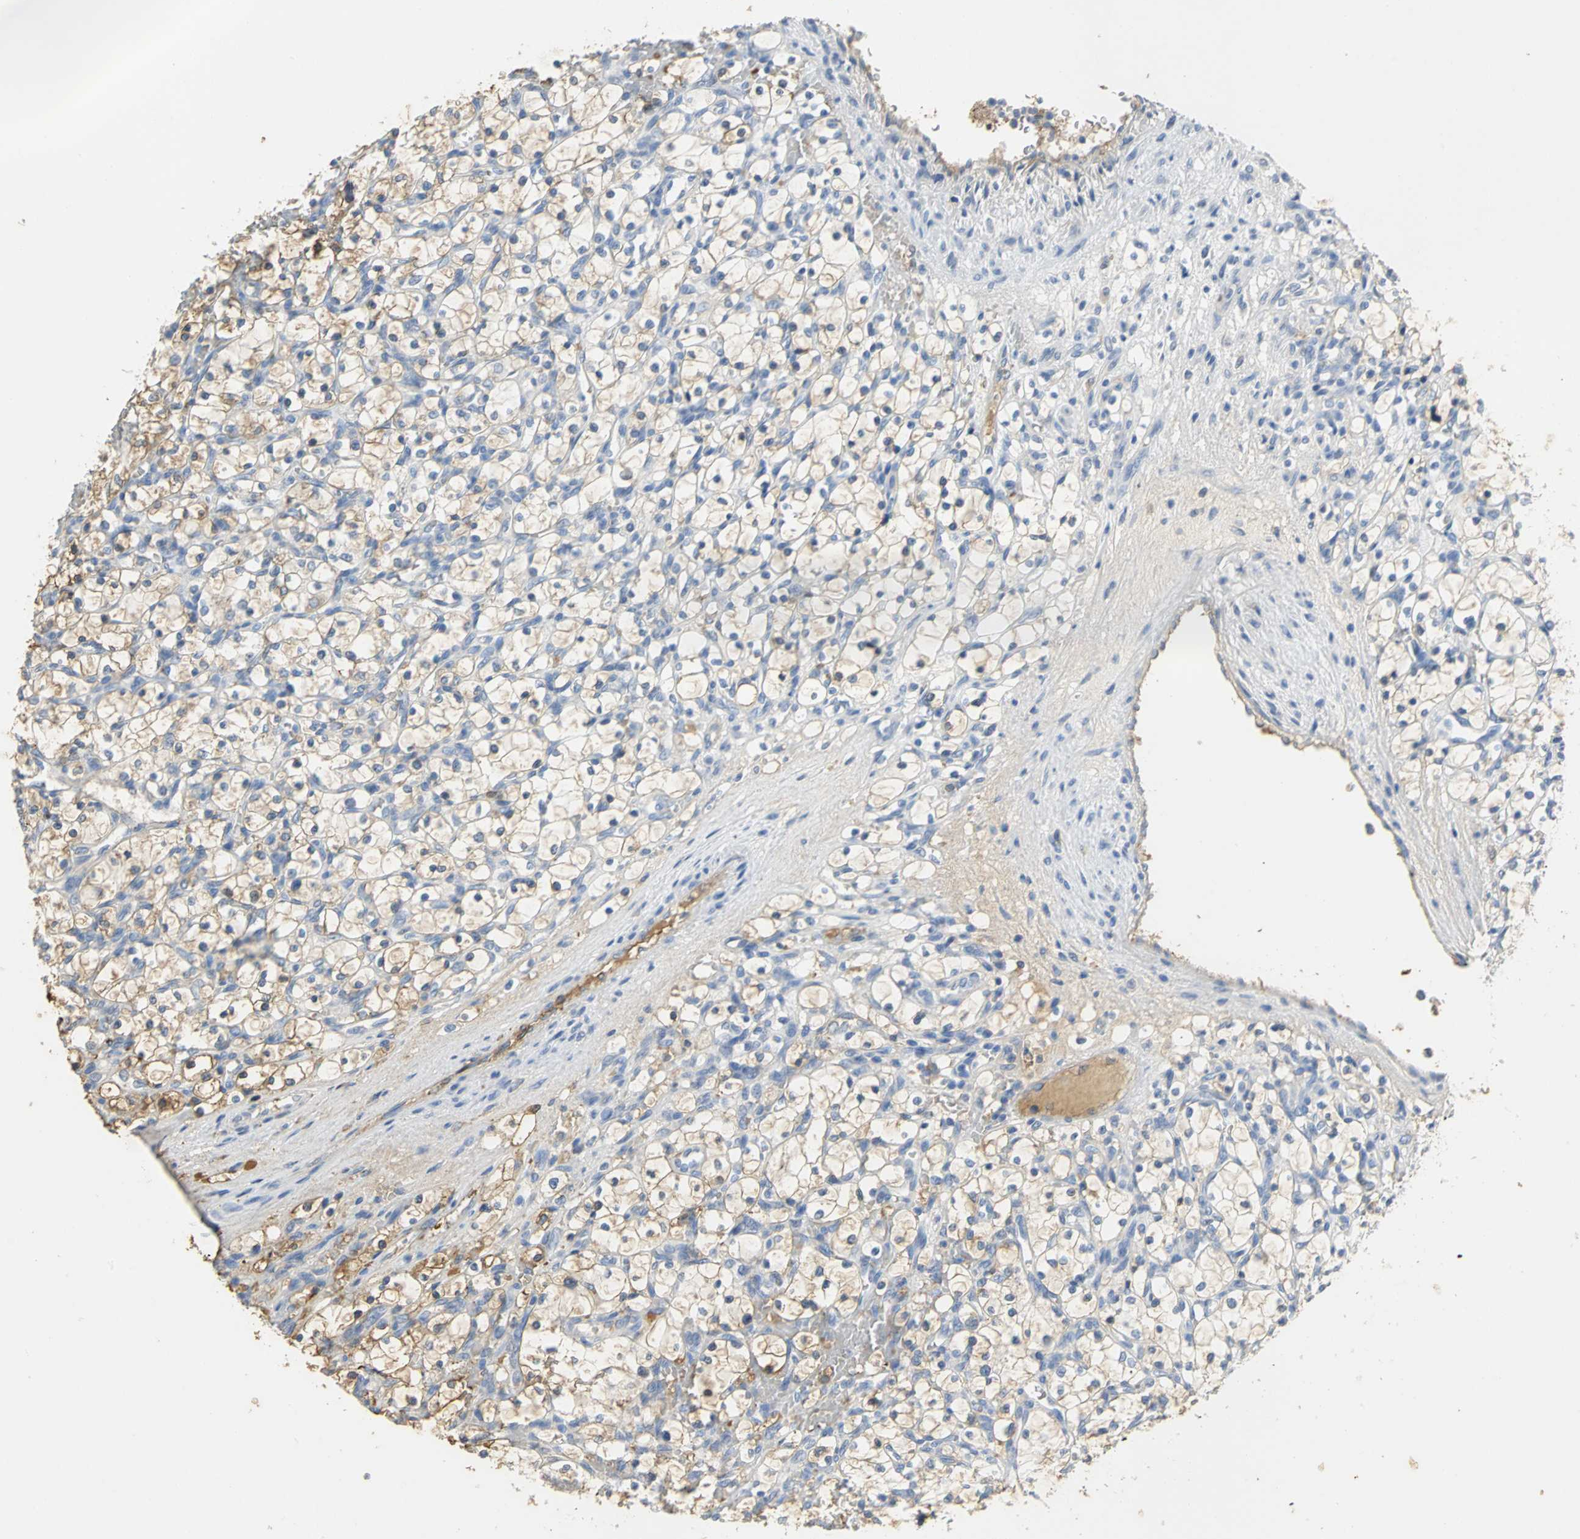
{"staining": {"intensity": "moderate", "quantity": "<25%", "location": "cytoplasmic/membranous"}, "tissue": "renal cancer", "cell_type": "Tumor cells", "image_type": "cancer", "snomed": [{"axis": "morphology", "description": "Adenocarcinoma, NOS"}, {"axis": "topography", "description": "Kidney"}], "caption": "Adenocarcinoma (renal) was stained to show a protein in brown. There is low levels of moderate cytoplasmic/membranous expression in about <25% of tumor cells.", "gene": "GYG2", "patient": {"sex": "female", "age": 69}}